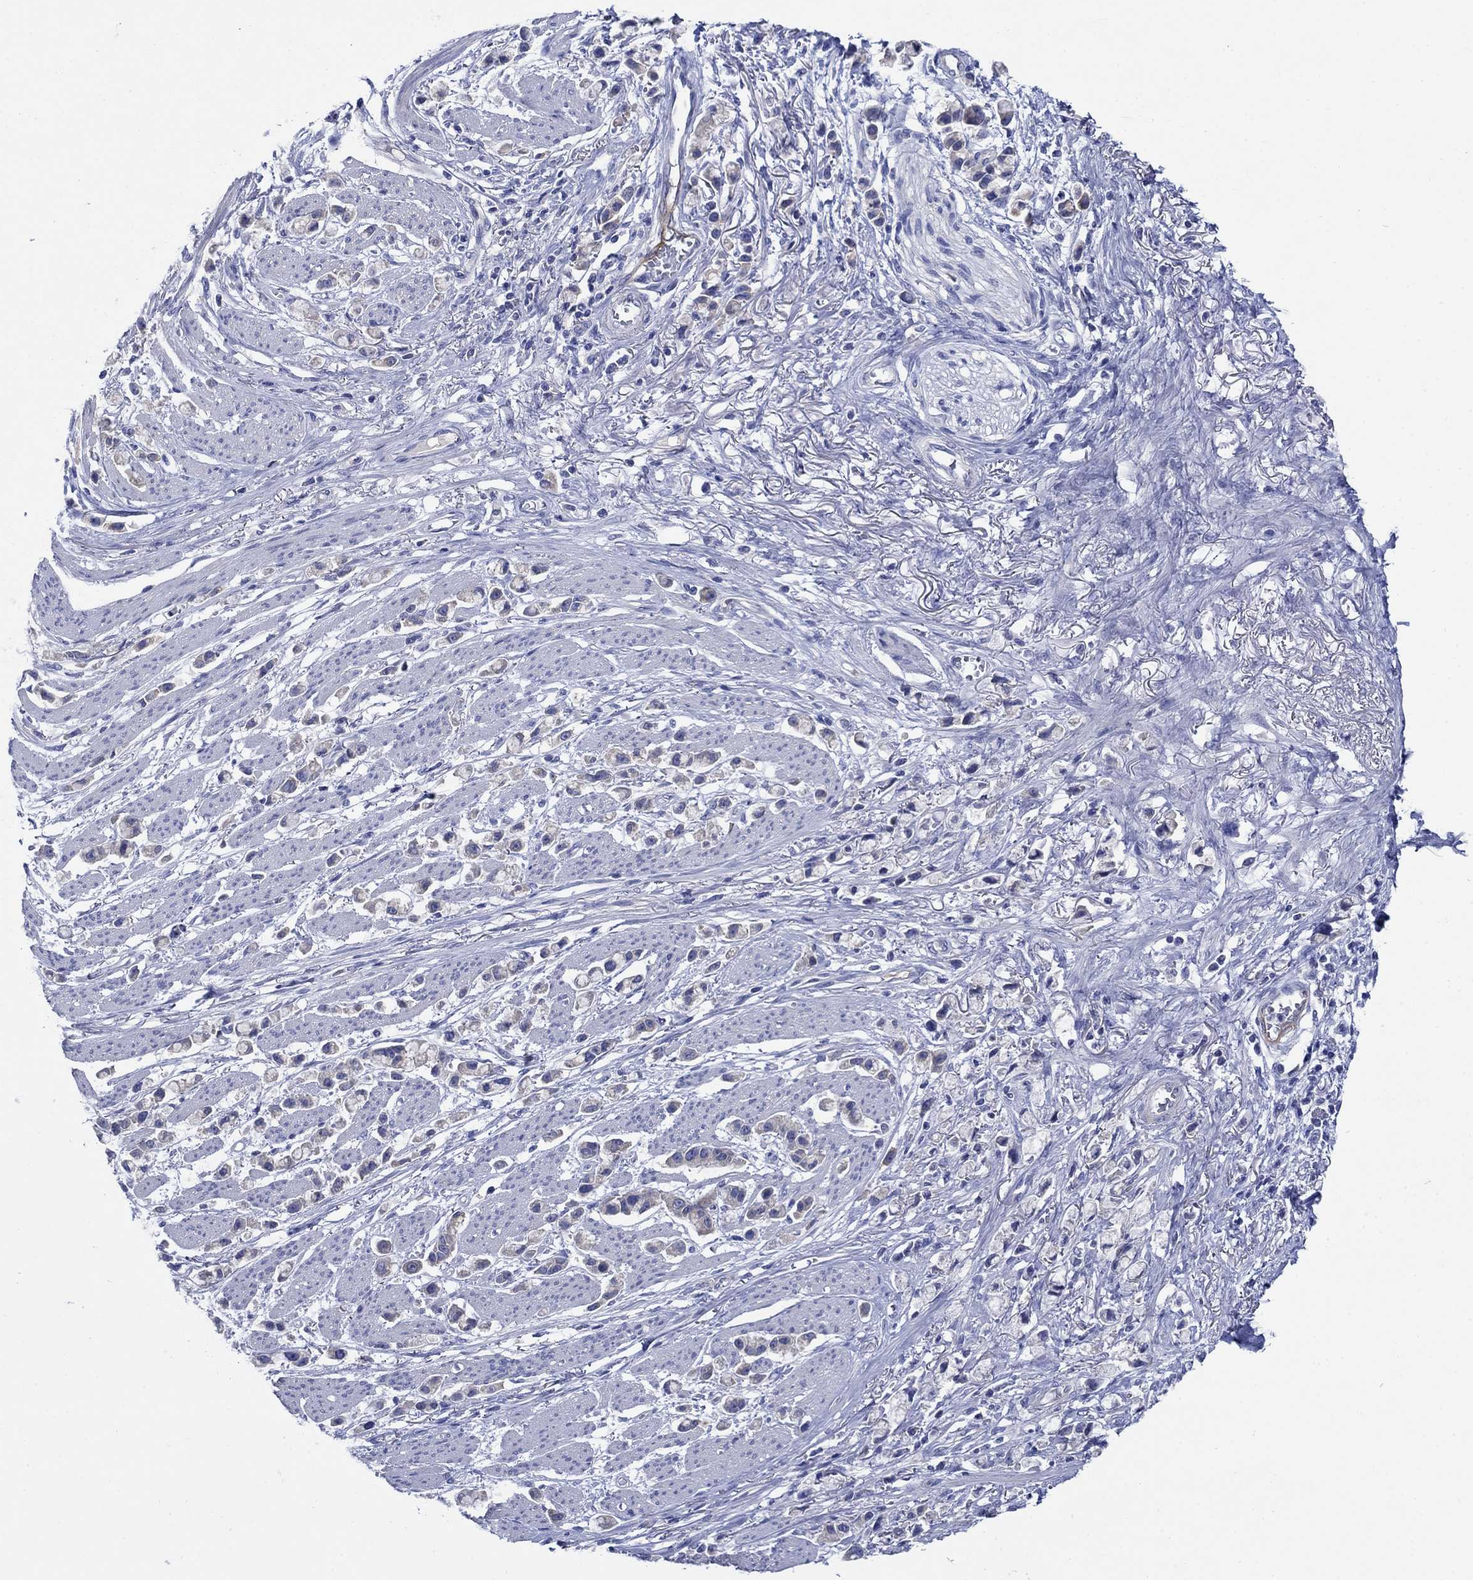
{"staining": {"intensity": "negative", "quantity": "none", "location": "none"}, "tissue": "stomach cancer", "cell_type": "Tumor cells", "image_type": "cancer", "snomed": [{"axis": "morphology", "description": "Adenocarcinoma, NOS"}, {"axis": "topography", "description": "Stomach"}], "caption": "Human stomach cancer stained for a protein using immunohistochemistry displays no positivity in tumor cells.", "gene": "TRIM16", "patient": {"sex": "female", "age": 81}}